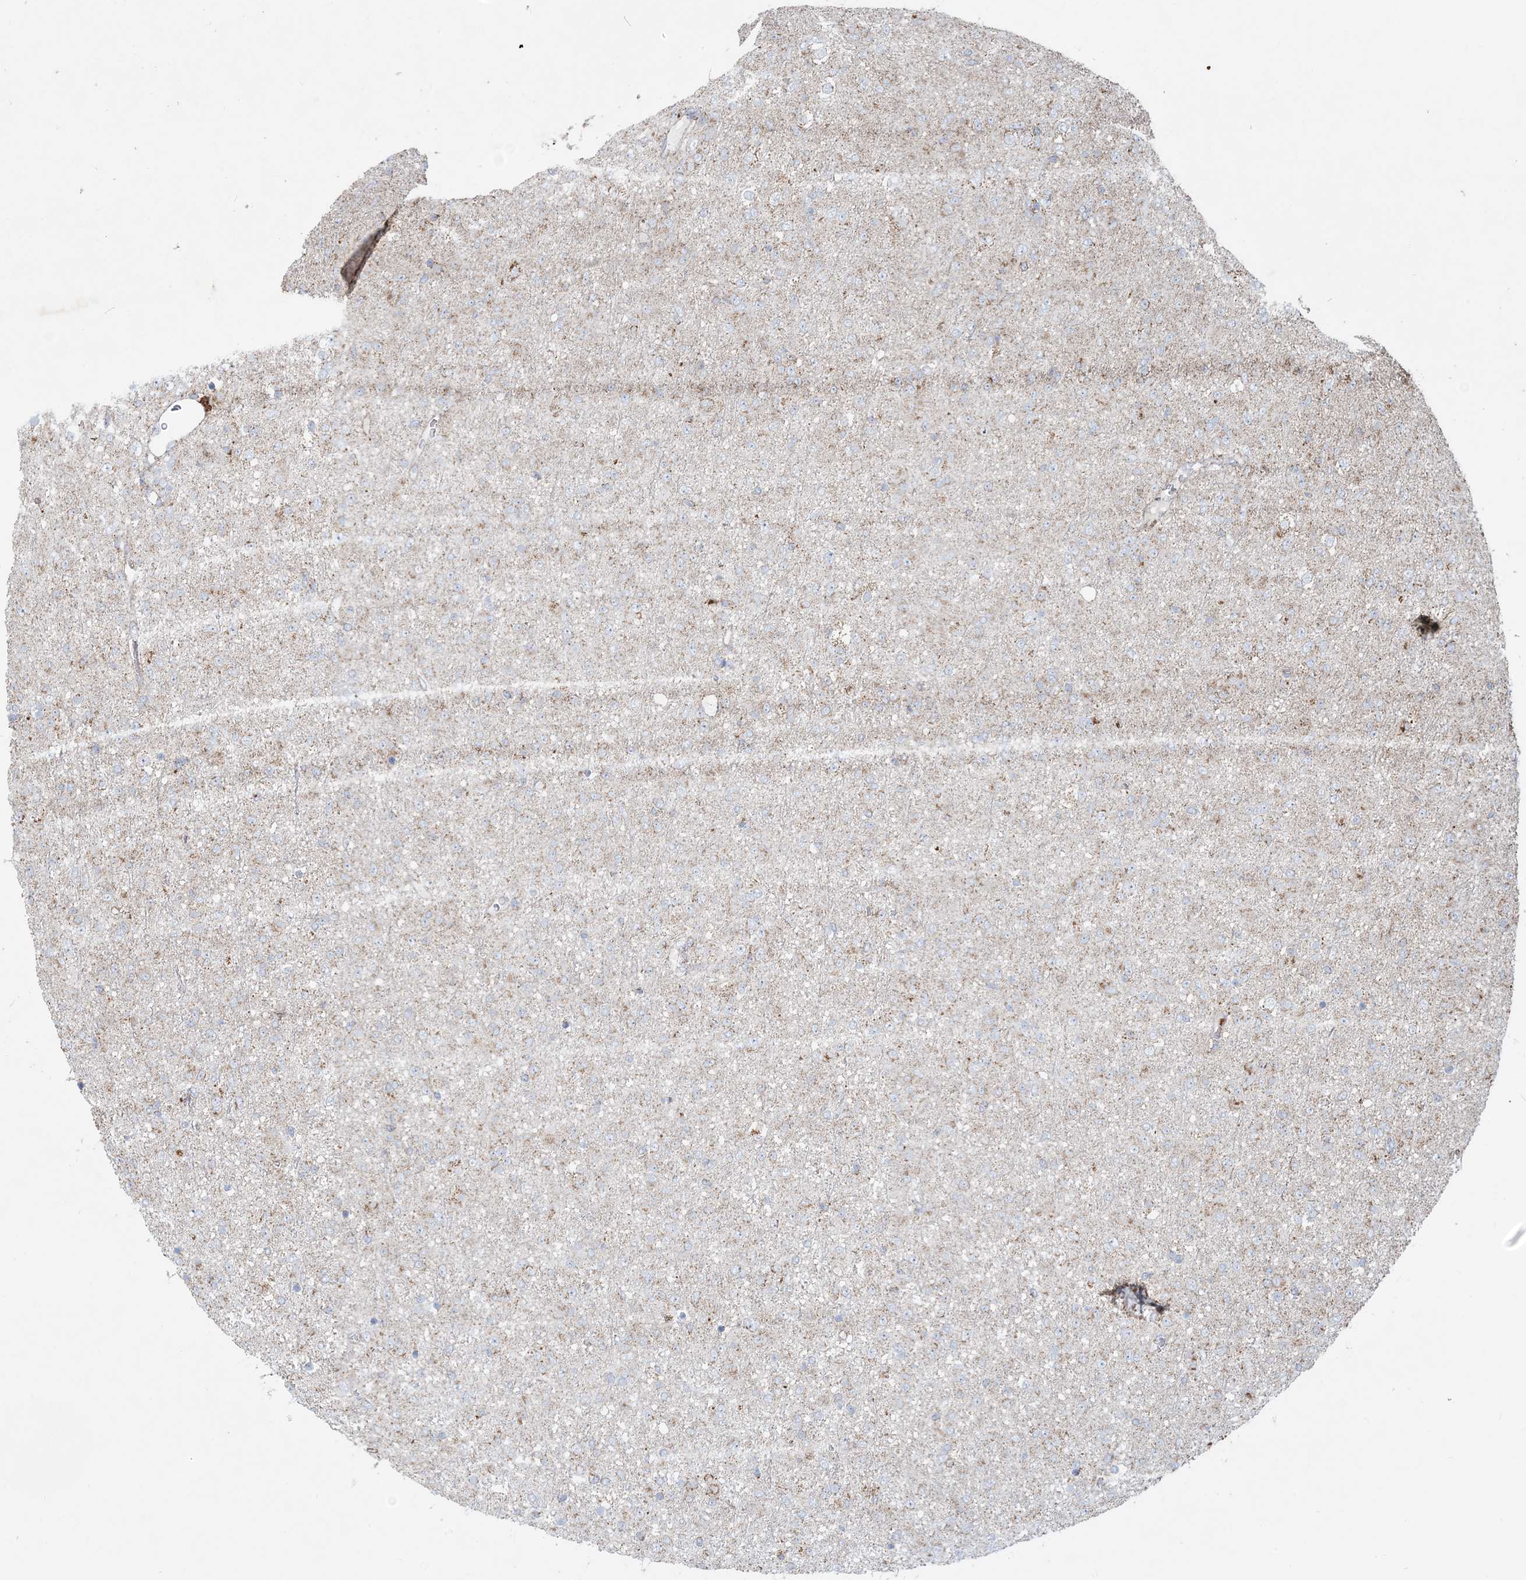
{"staining": {"intensity": "weak", "quantity": "<25%", "location": "cytoplasmic/membranous"}, "tissue": "glioma", "cell_type": "Tumor cells", "image_type": "cancer", "snomed": [{"axis": "morphology", "description": "Glioma, malignant, Low grade"}, {"axis": "topography", "description": "Brain"}], "caption": "Micrograph shows no protein expression in tumor cells of low-grade glioma (malignant) tissue.", "gene": "BEND4", "patient": {"sex": "male", "age": 65}}